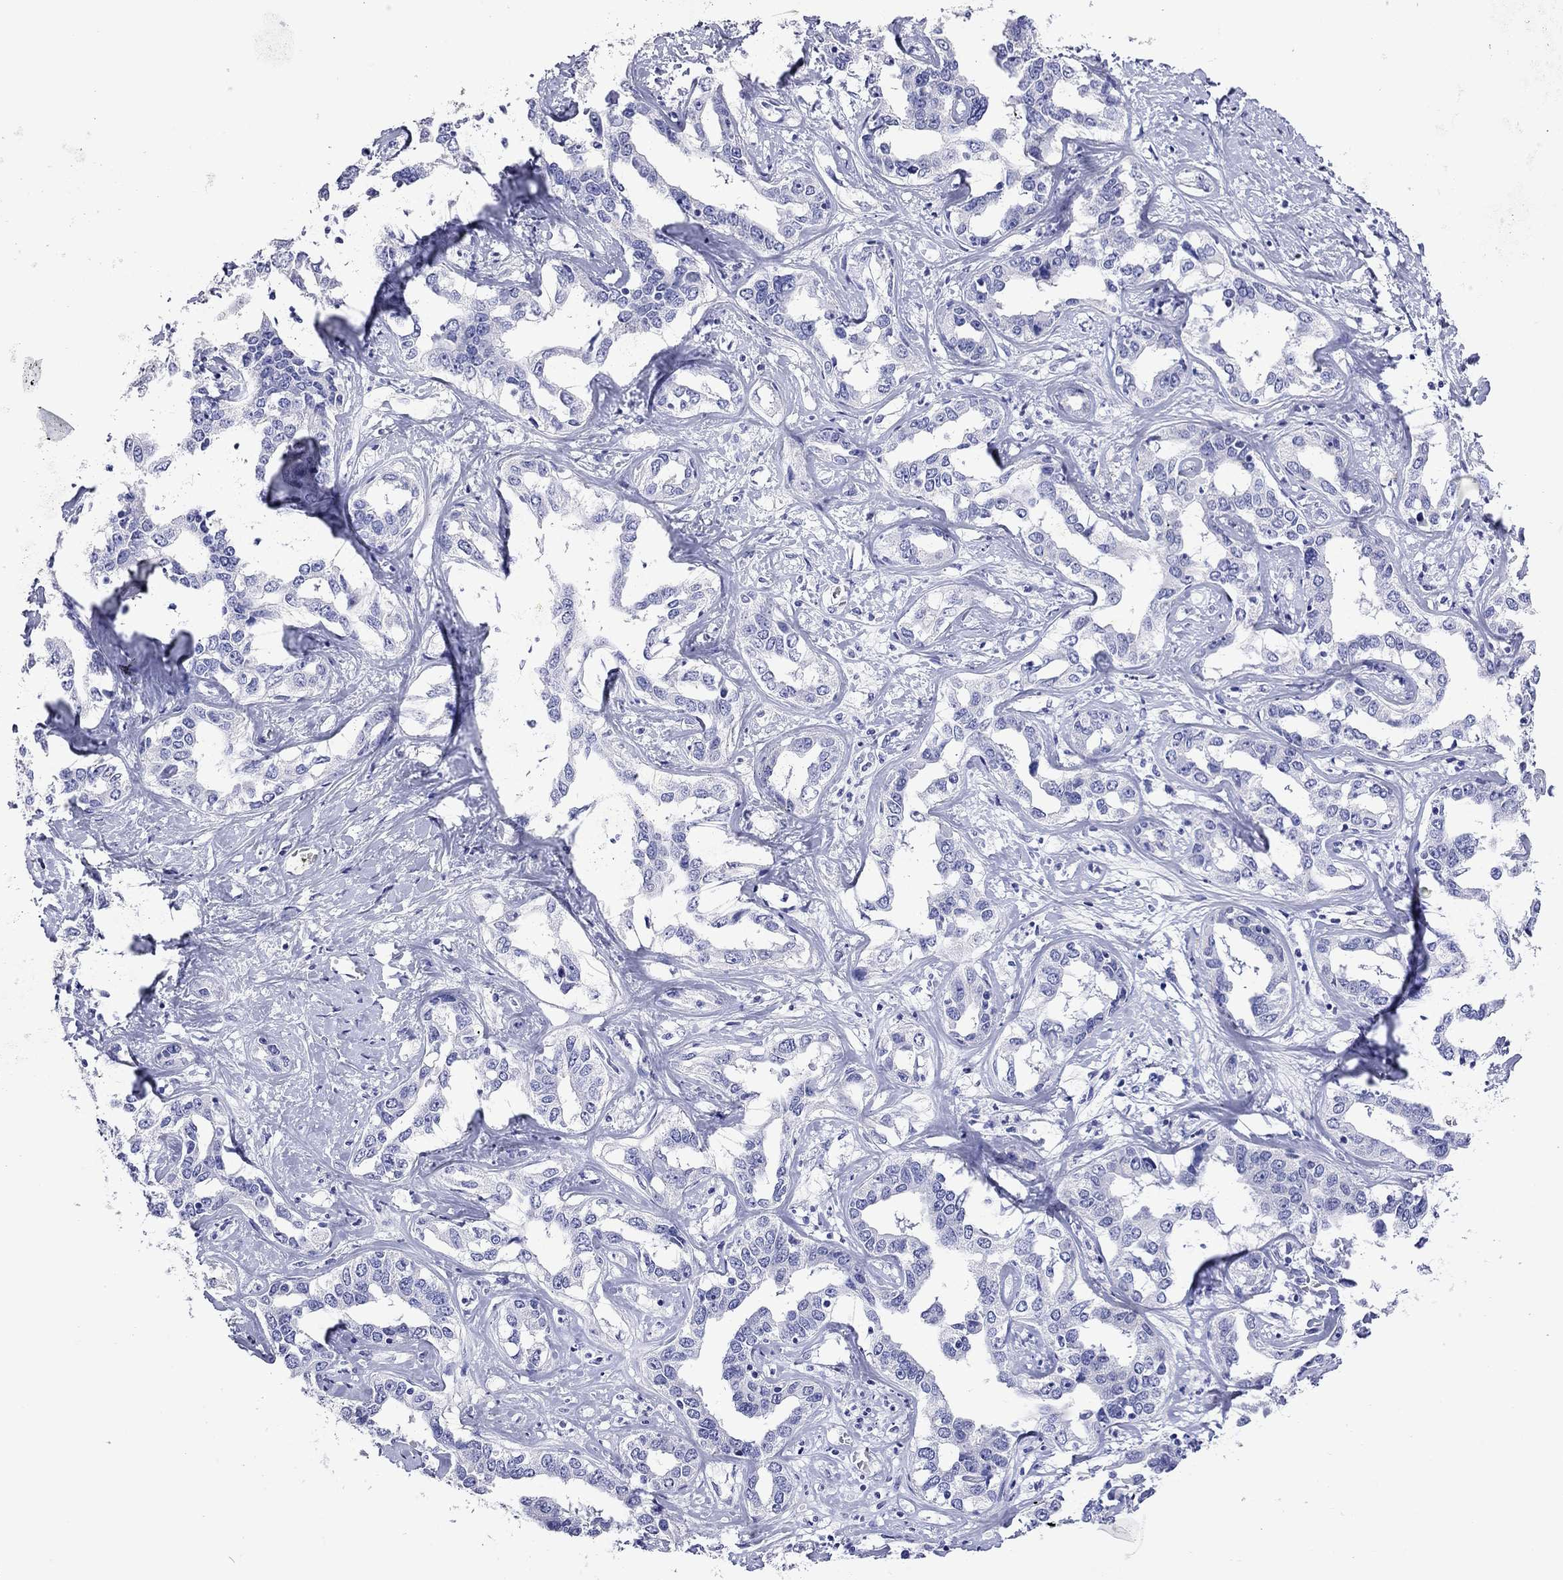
{"staining": {"intensity": "negative", "quantity": "none", "location": "none"}, "tissue": "liver cancer", "cell_type": "Tumor cells", "image_type": "cancer", "snomed": [{"axis": "morphology", "description": "Cholangiocarcinoma"}, {"axis": "topography", "description": "Liver"}], "caption": "Immunohistochemistry image of human cholangiocarcinoma (liver) stained for a protein (brown), which exhibits no positivity in tumor cells. Nuclei are stained in blue.", "gene": "KIAA2012", "patient": {"sex": "male", "age": 59}}